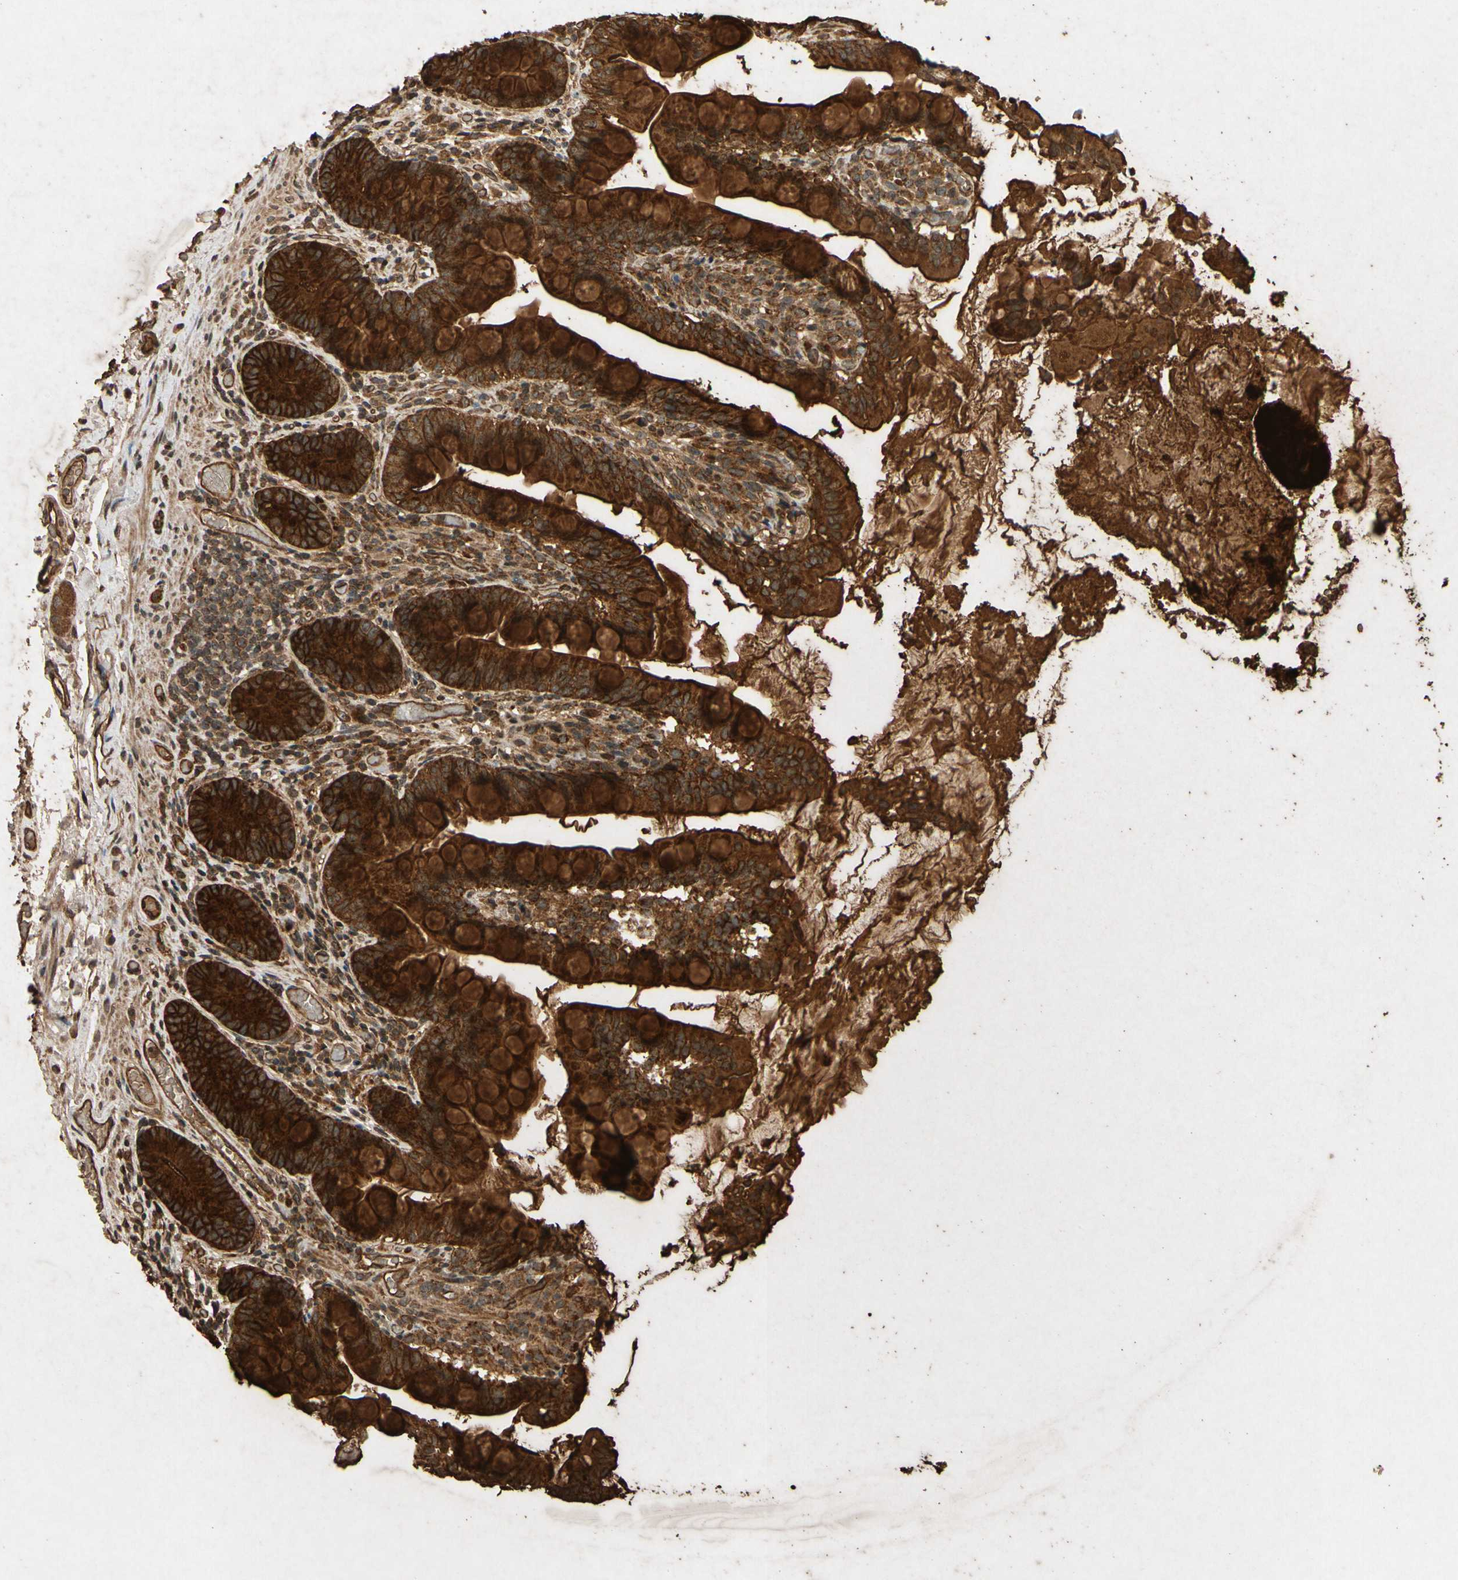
{"staining": {"intensity": "strong", "quantity": ">75%", "location": "cytoplasmic/membranous"}, "tissue": "small intestine", "cell_type": "Glandular cells", "image_type": "normal", "snomed": [{"axis": "morphology", "description": "Normal tissue, NOS"}, {"axis": "topography", "description": "Small intestine"}], "caption": "DAB (3,3'-diaminobenzidine) immunohistochemical staining of normal human small intestine reveals strong cytoplasmic/membranous protein staining in approximately >75% of glandular cells. (DAB (3,3'-diaminobenzidine) IHC with brightfield microscopy, high magnification).", "gene": "TXN2", "patient": {"sex": "female", "age": 56}}